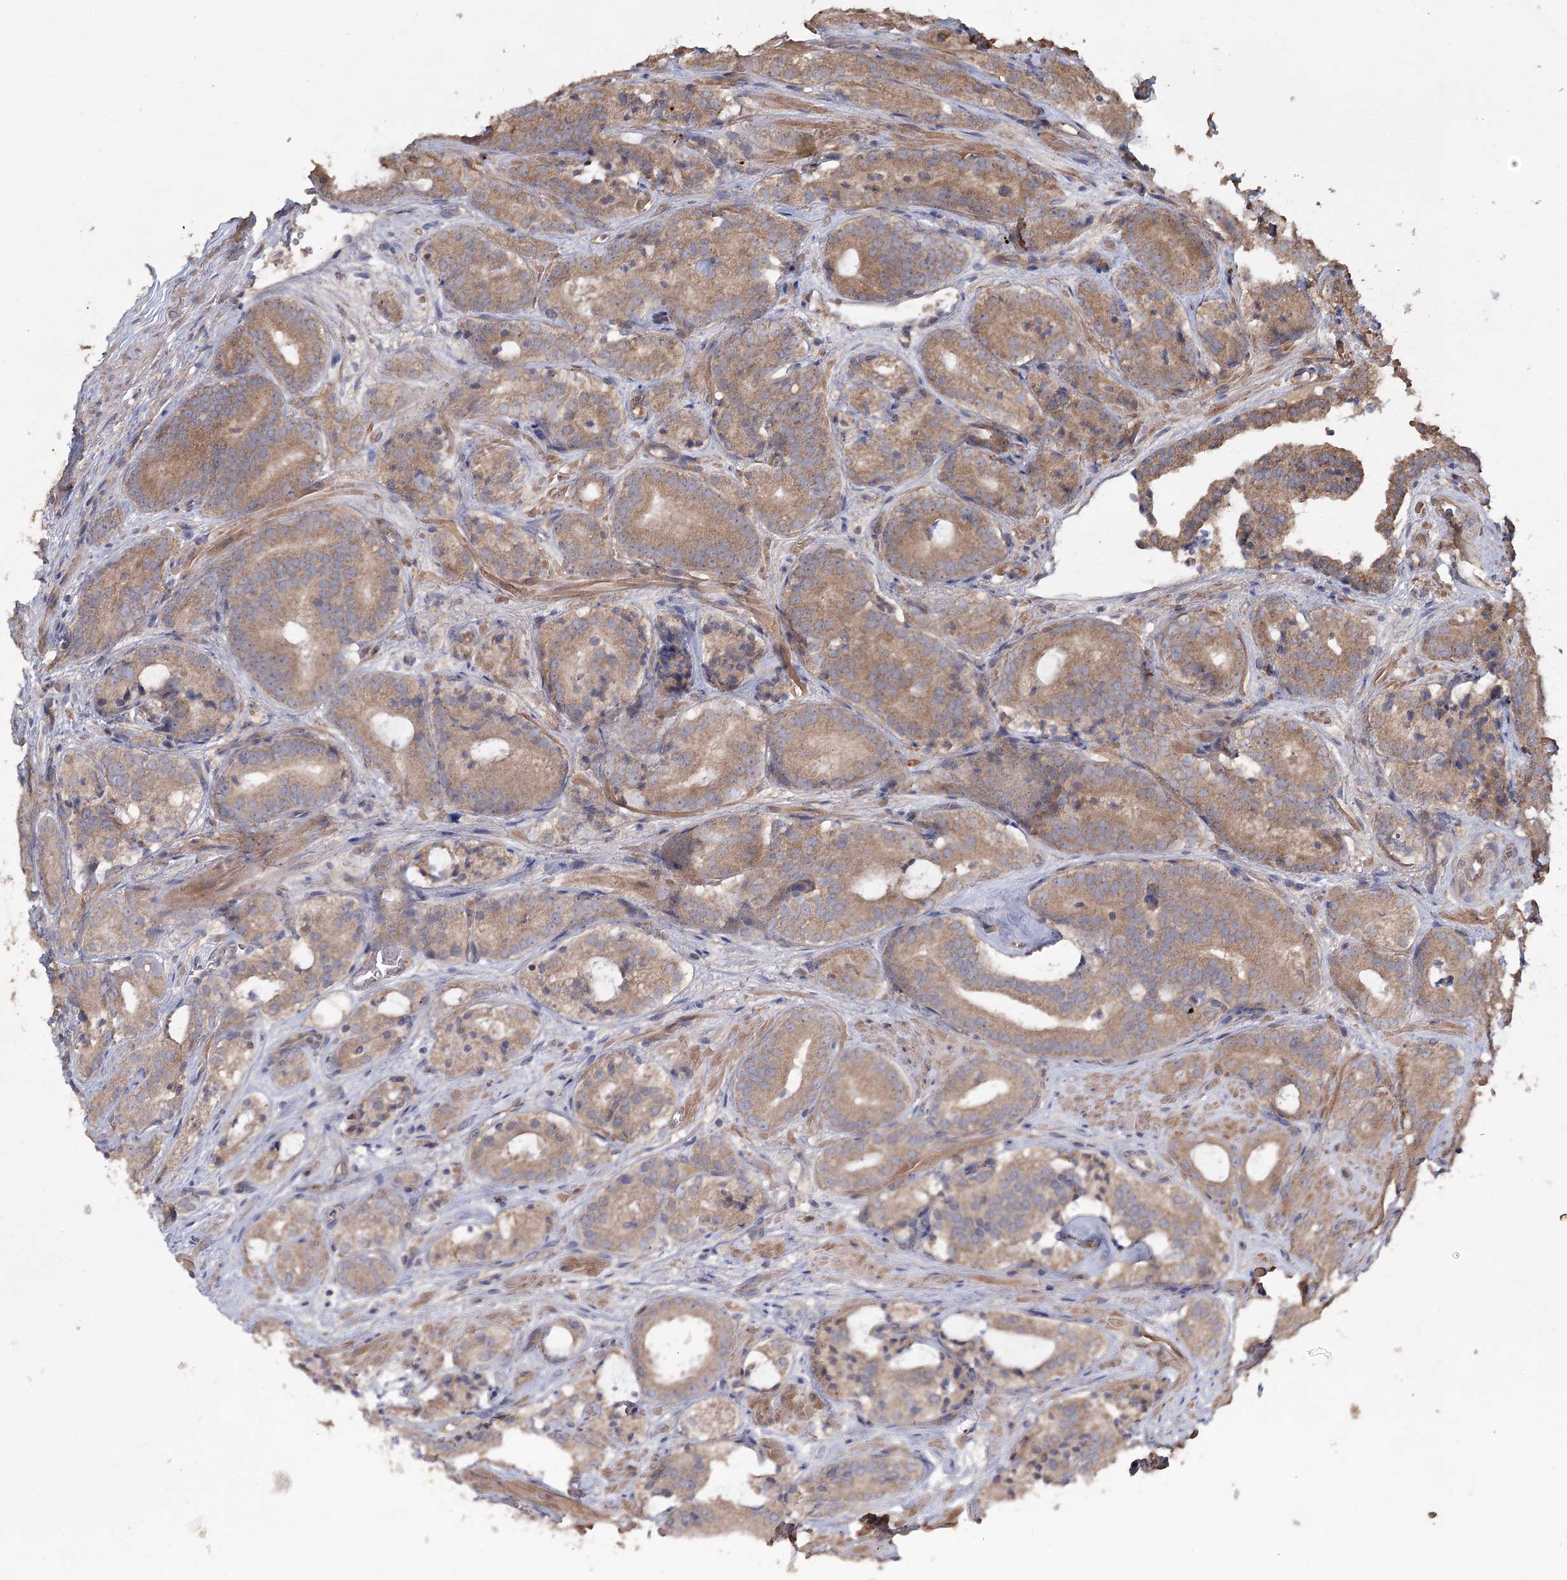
{"staining": {"intensity": "moderate", "quantity": ">75%", "location": "cytoplasmic/membranous"}, "tissue": "prostate cancer", "cell_type": "Tumor cells", "image_type": "cancer", "snomed": [{"axis": "morphology", "description": "Adenocarcinoma, High grade"}, {"axis": "topography", "description": "Prostate"}], "caption": "Immunohistochemical staining of prostate cancer (adenocarcinoma (high-grade)) displays medium levels of moderate cytoplasmic/membranous protein expression in approximately >75% of tumor cells.", "gene": "RIN2", "patient": {"sex": "male", "age": 57}}